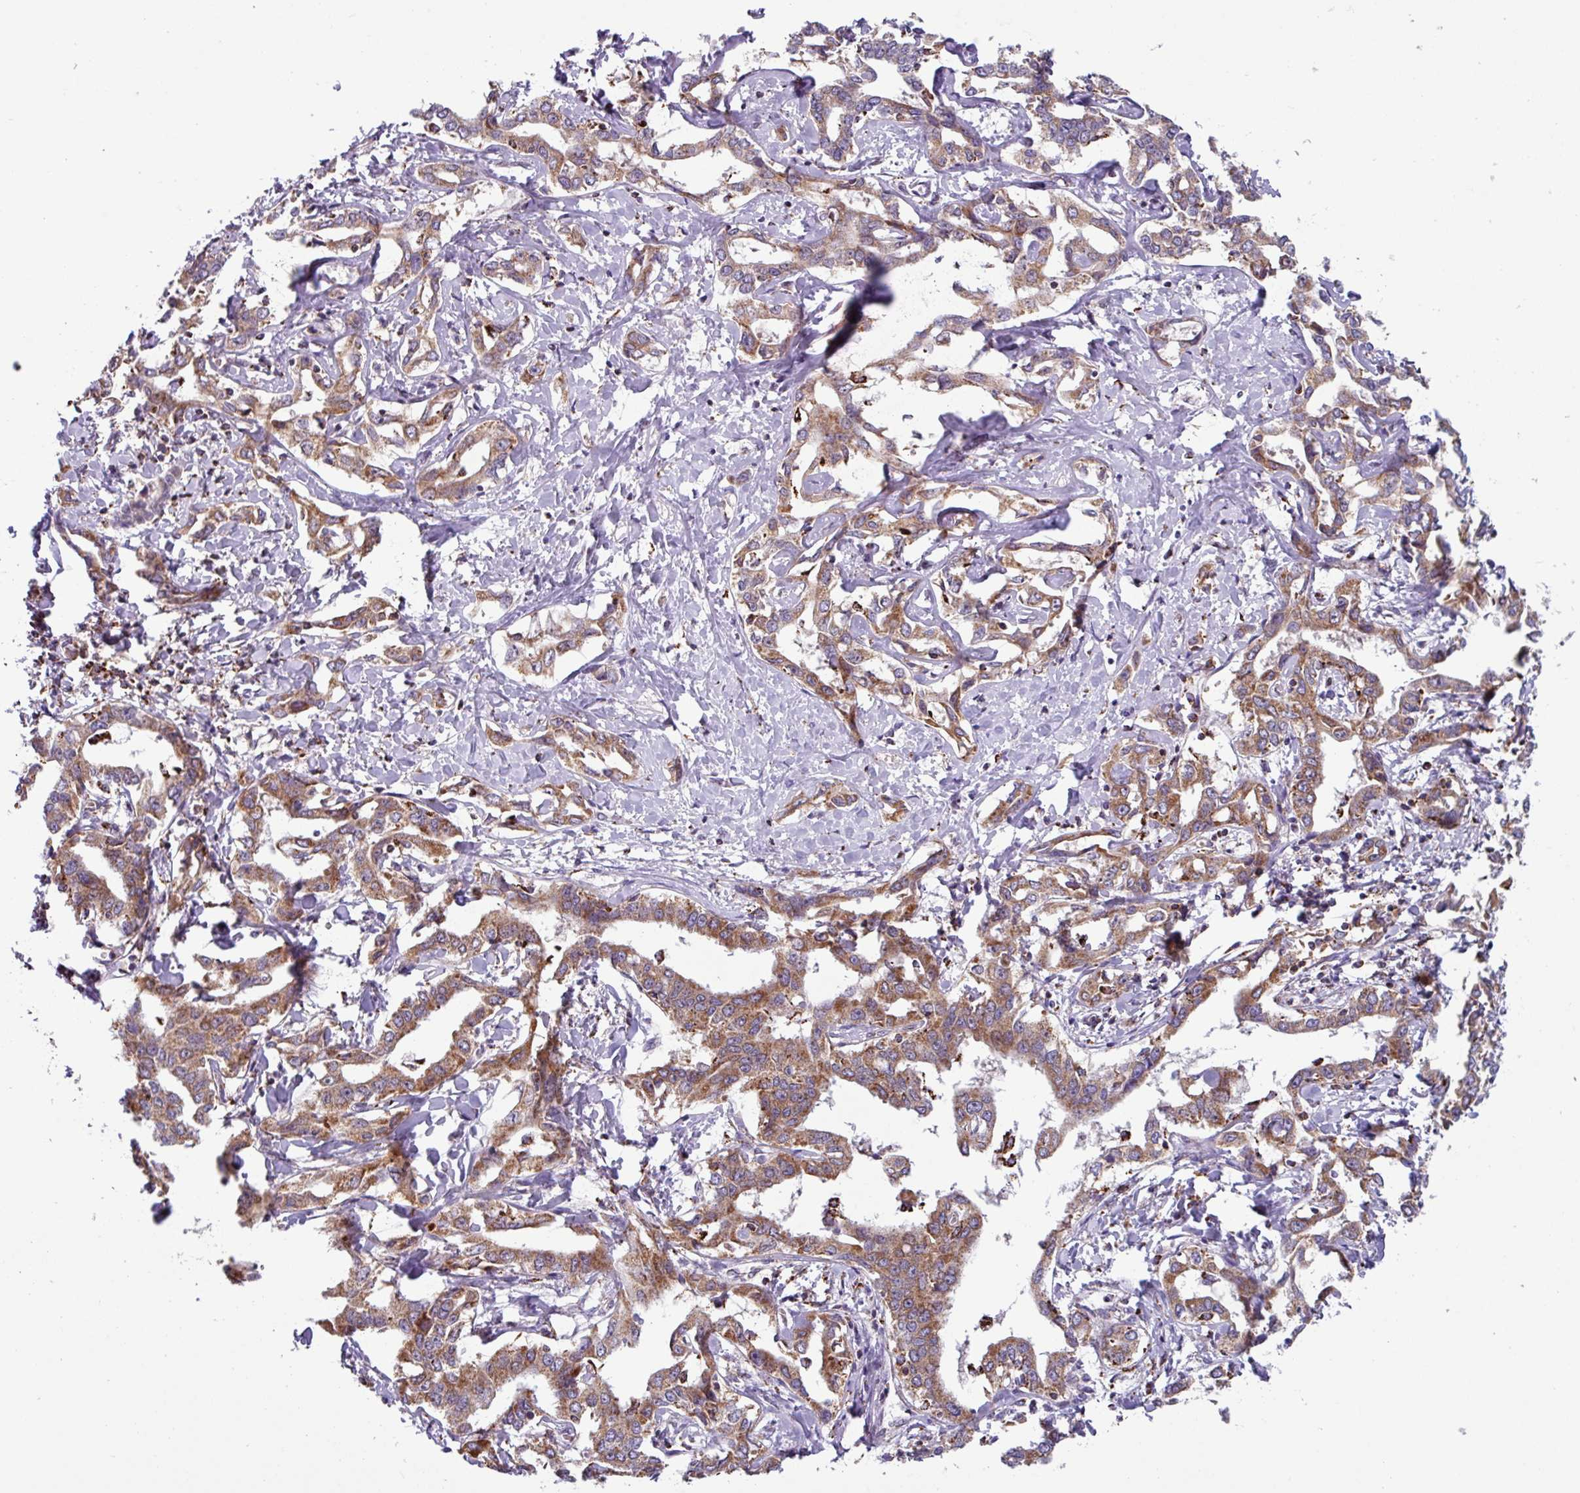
{"staining": {"intensity": "moderate", "quantity": ">75%", "location": "cytoplasmic/membranous"}, "tissue": "liver cancer", "cell_type": "Tumor cells", "image_type": "cancer", "snomed": [{"axis": "morphology", "description": "Cholangiocarcinoma"}, {"axis": "topography", "description": "Liver"}], "caption": "Human cholangiocarcinoma (liver) stained for a protein (brown) displays moderate cytoplasmic/membranous positive positivity in approximately >75% of tumor cells.", "gene": "AKIRIN1", "patient": {"sex": "male", "age": 59}}